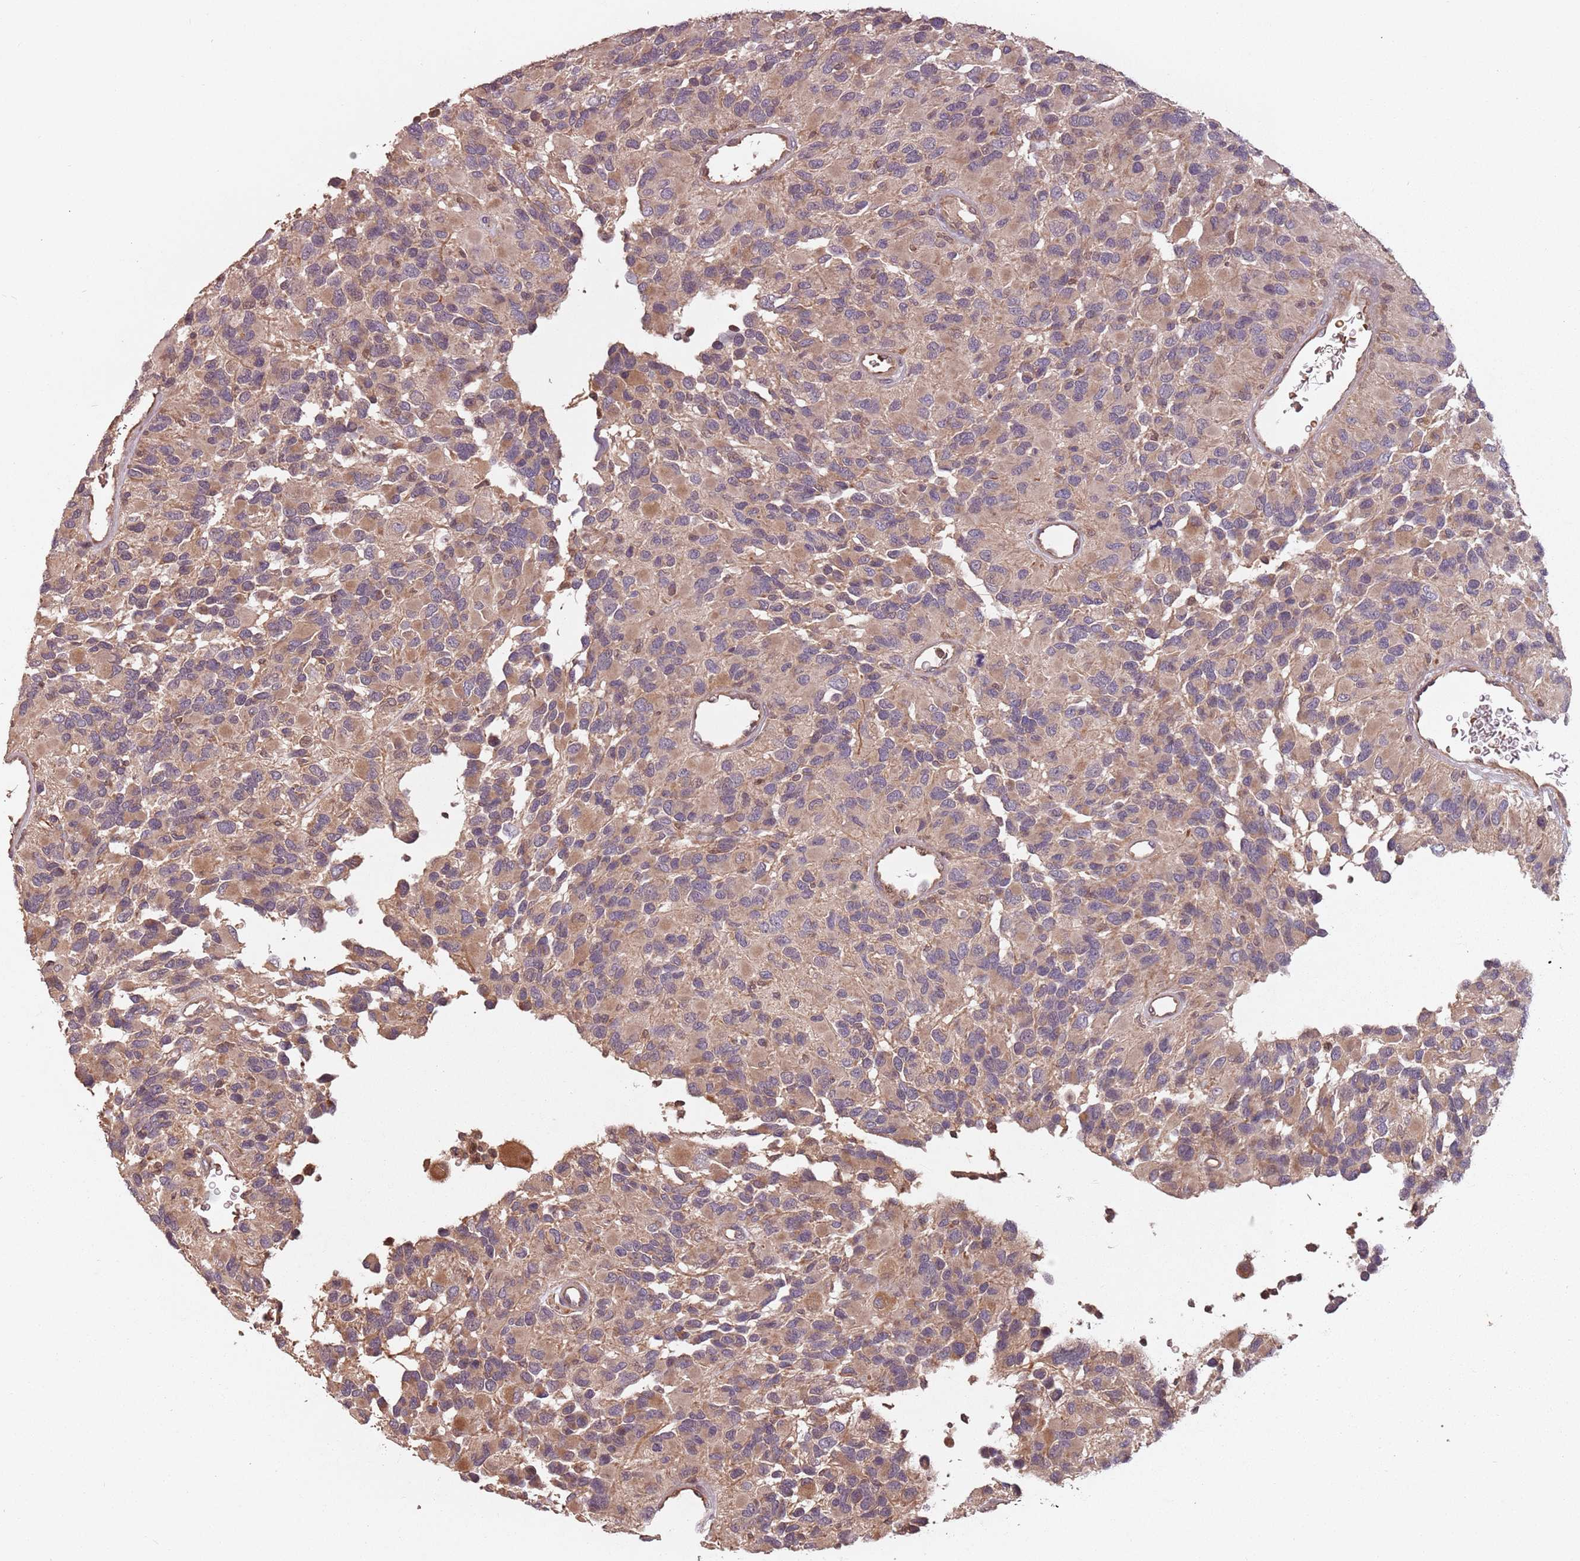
{"staining": {"intensity": "moderate", "quantity": "25%-75%", "location": "cytoplasmic/membranous"}, "tissue": "glioma", "cell_type": "Tumor cells", "image_type": "cancer", "snomed": [{"axis": "morphology", "description": "Glioma, malignant, High grade"}, {"axis": "topography", "description": "Brain"}], "caption": "This micrograph shows malignant glioma (high-grade) stained with IHC to label a protein in brown. The cytoplasmic/membranous of tumor cells show moderate positivity for the protein. Nuclei are counter-stained blue.", "gene": "GPR180", "patient": {"sex": "male", "age": 77}}